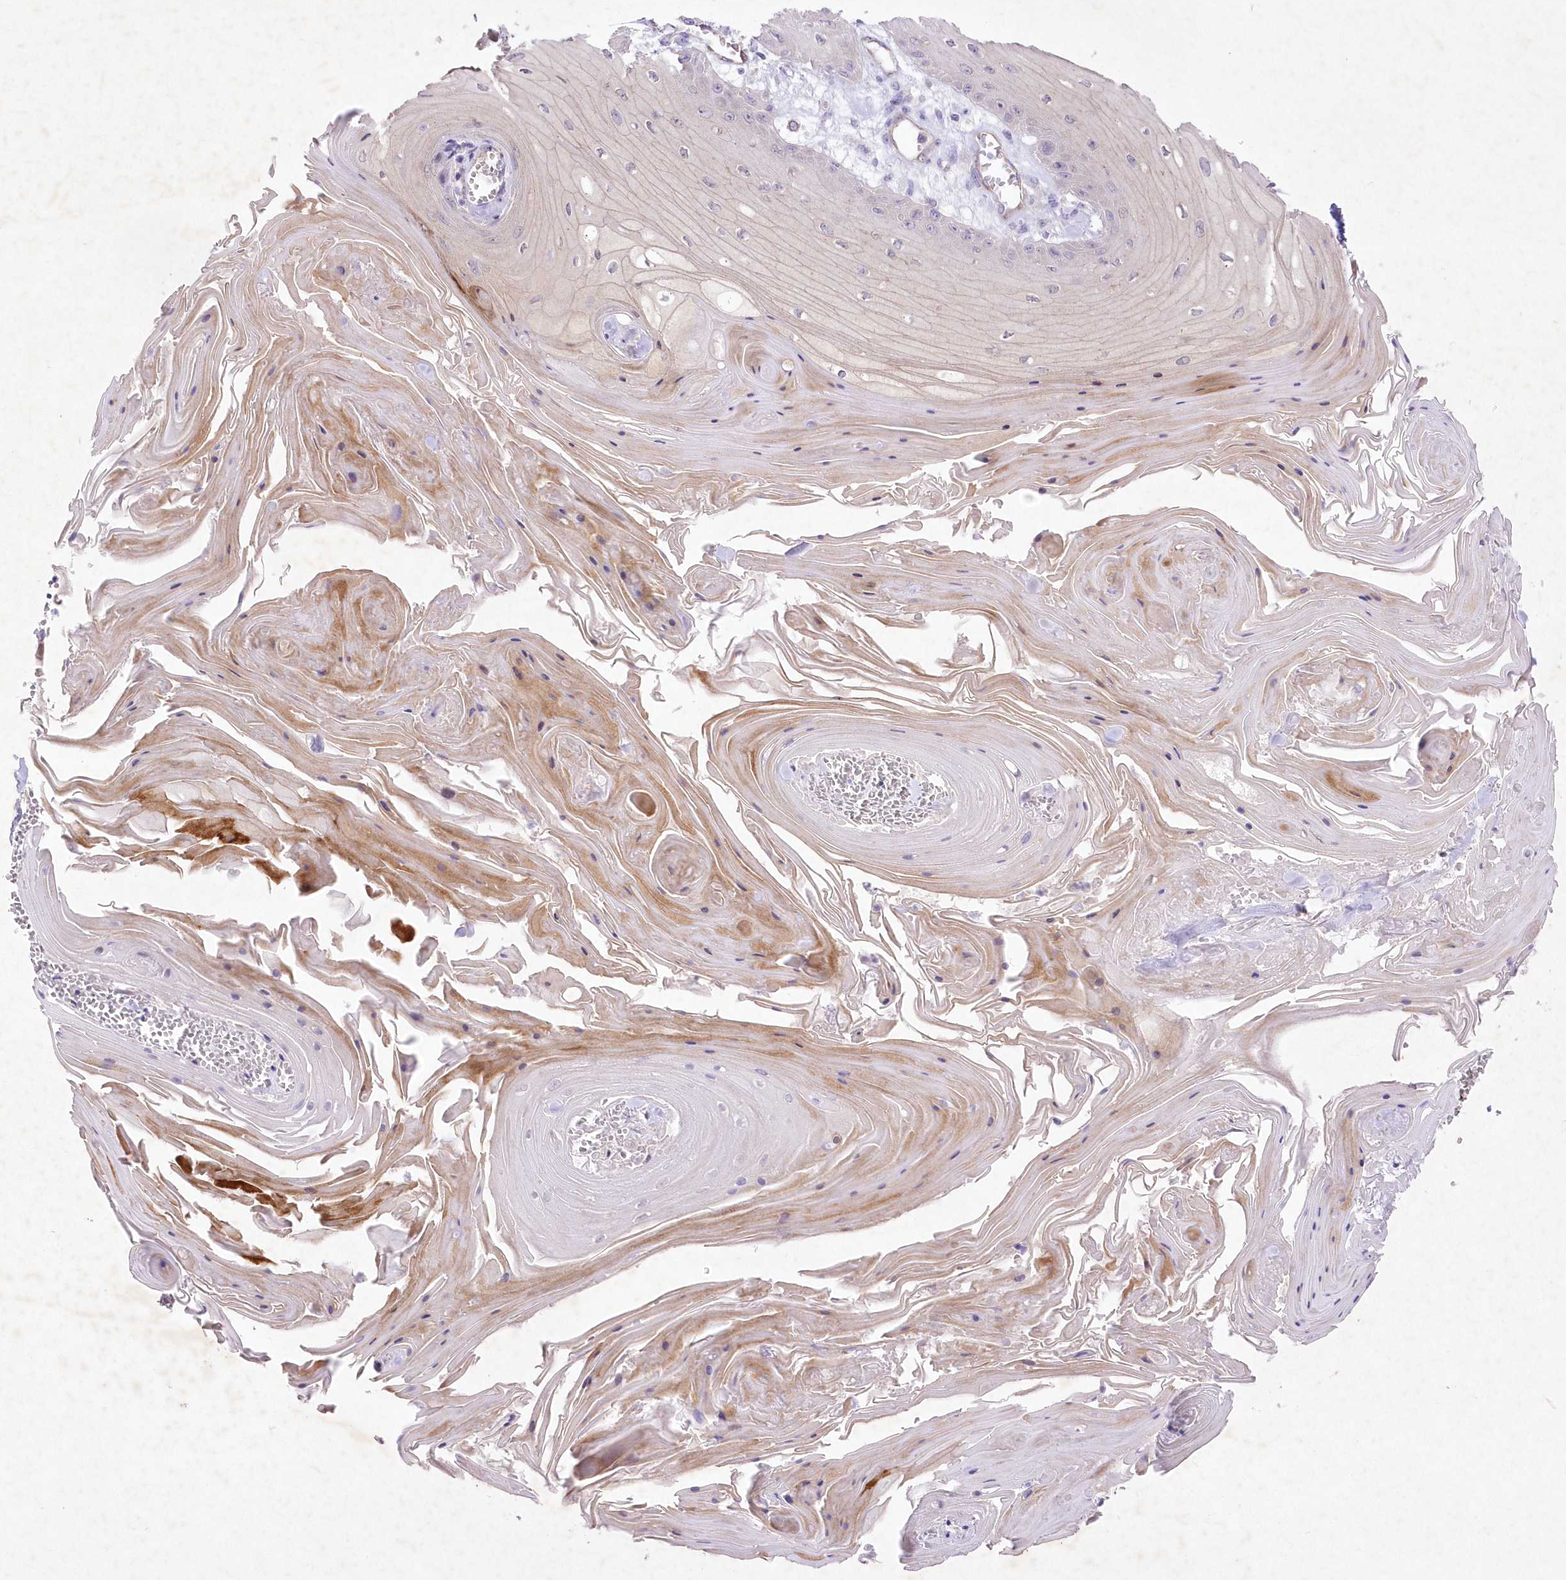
{"staining": {"intensity": "negative", "quantity": "none", "location": "none"}, "tissue": "skin cancer", "cell_type": "Tumor cells", "image_type": "cancer", "snomed": [{"axis": "morphology", "description": "Squamous cell carcinoma, NOS"}, {"axis": "topography", "description": "Skin"}], "caption": "Squamous cell carcinoma (skin) was stained to show a protein in brown. There is no significant positivity in tumor cells.", "gene": "ITSN2", "patient": {"sex": "male", "age": 74}}